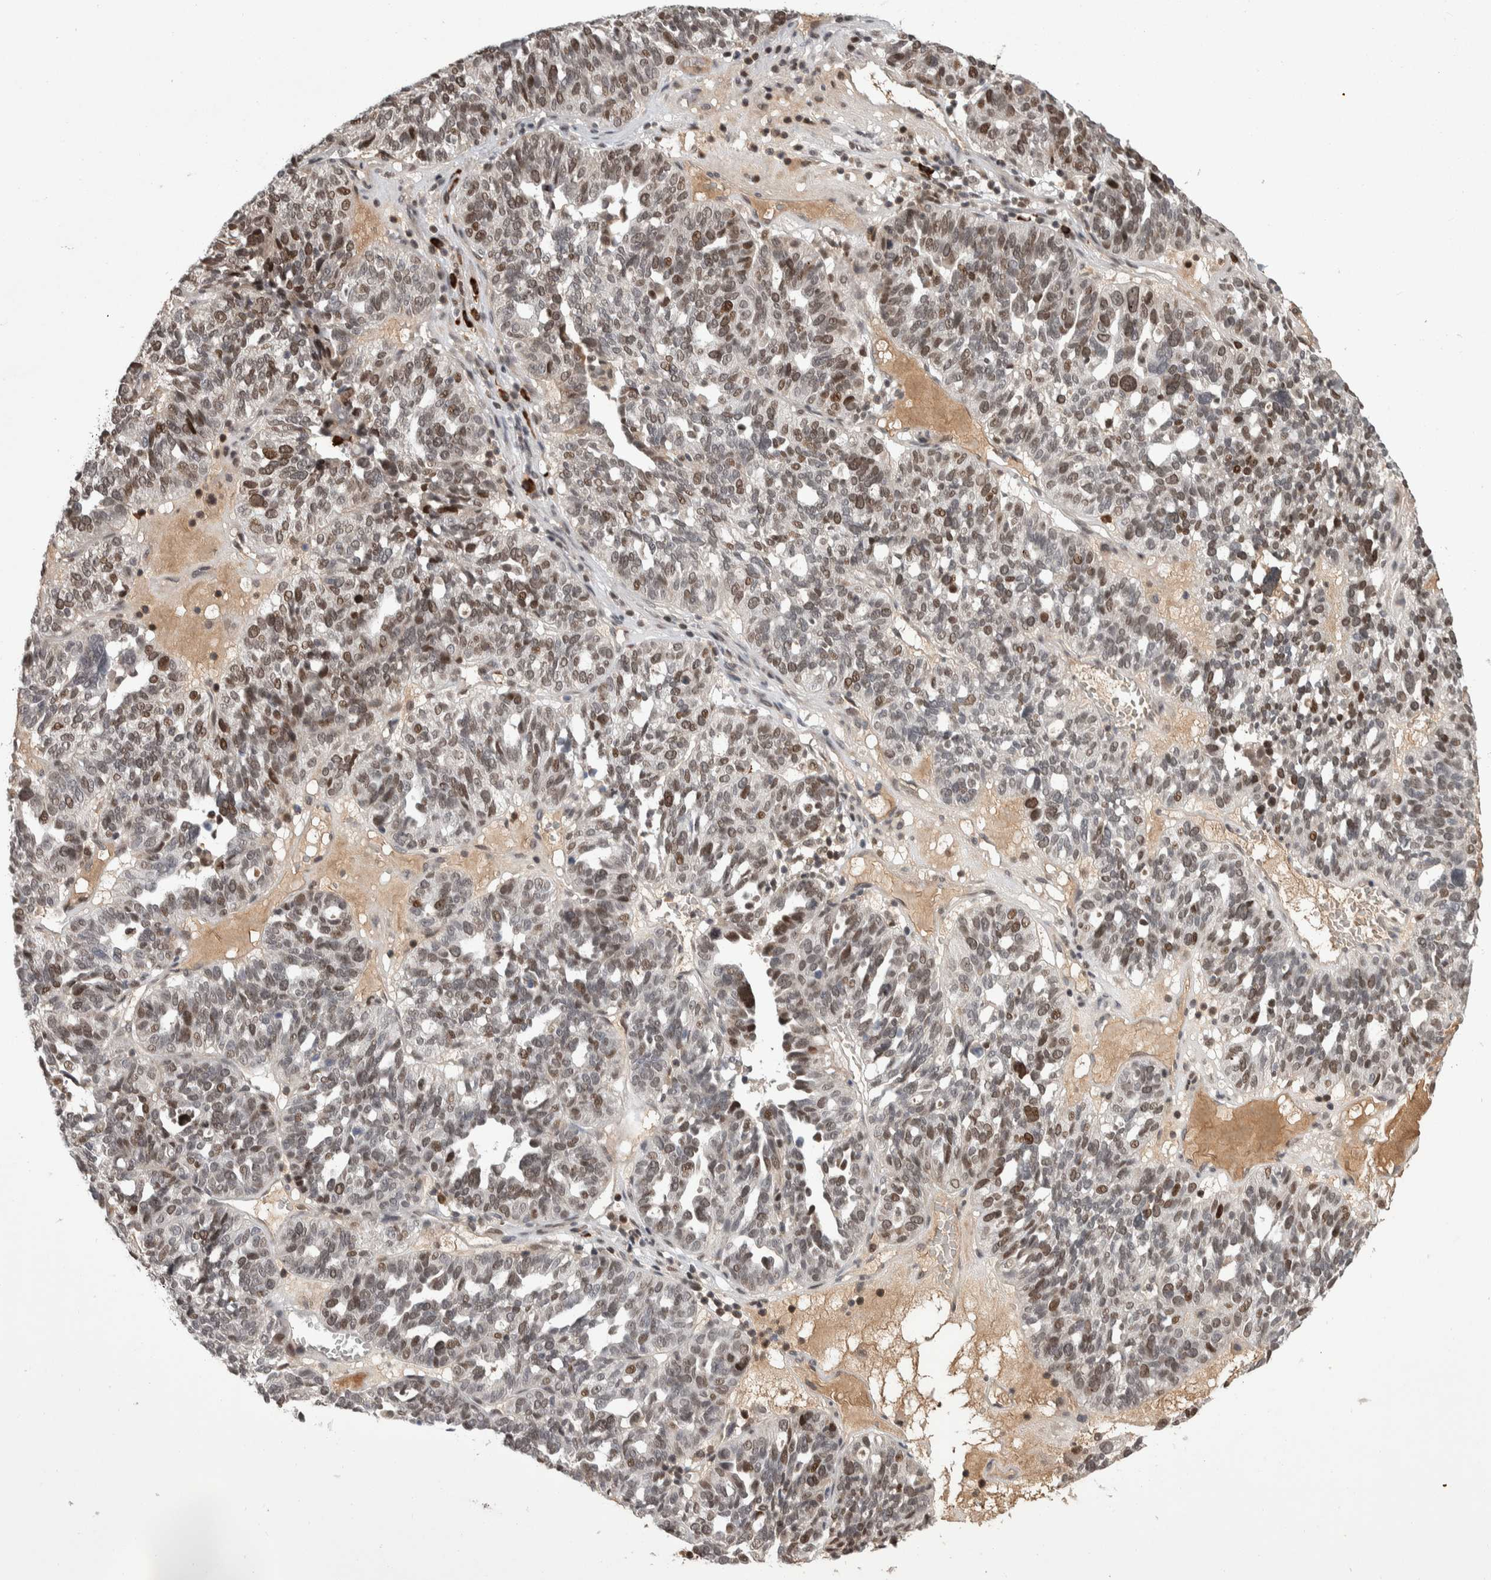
{"staining": {"intensity": "moderate", "quantity": ">75%", "location": "nuclear"}, "tissue": "ovarian cancer", "cell_type": "Tumor cells", "image_type": "cancer", "snomed": [{"axis": "morphology", "description": "Cystadenocarcinoma, serous, NOS"}, {"axis": "topography", "description": "Ovary"}], "caption": "A brown stain labels moderate nuclear expression of a protein in serous cystadenocarcinoma (ovarian) tumor cells.", "gene": "ZNF592", "patient": {"sex": "female", "age": 59}}